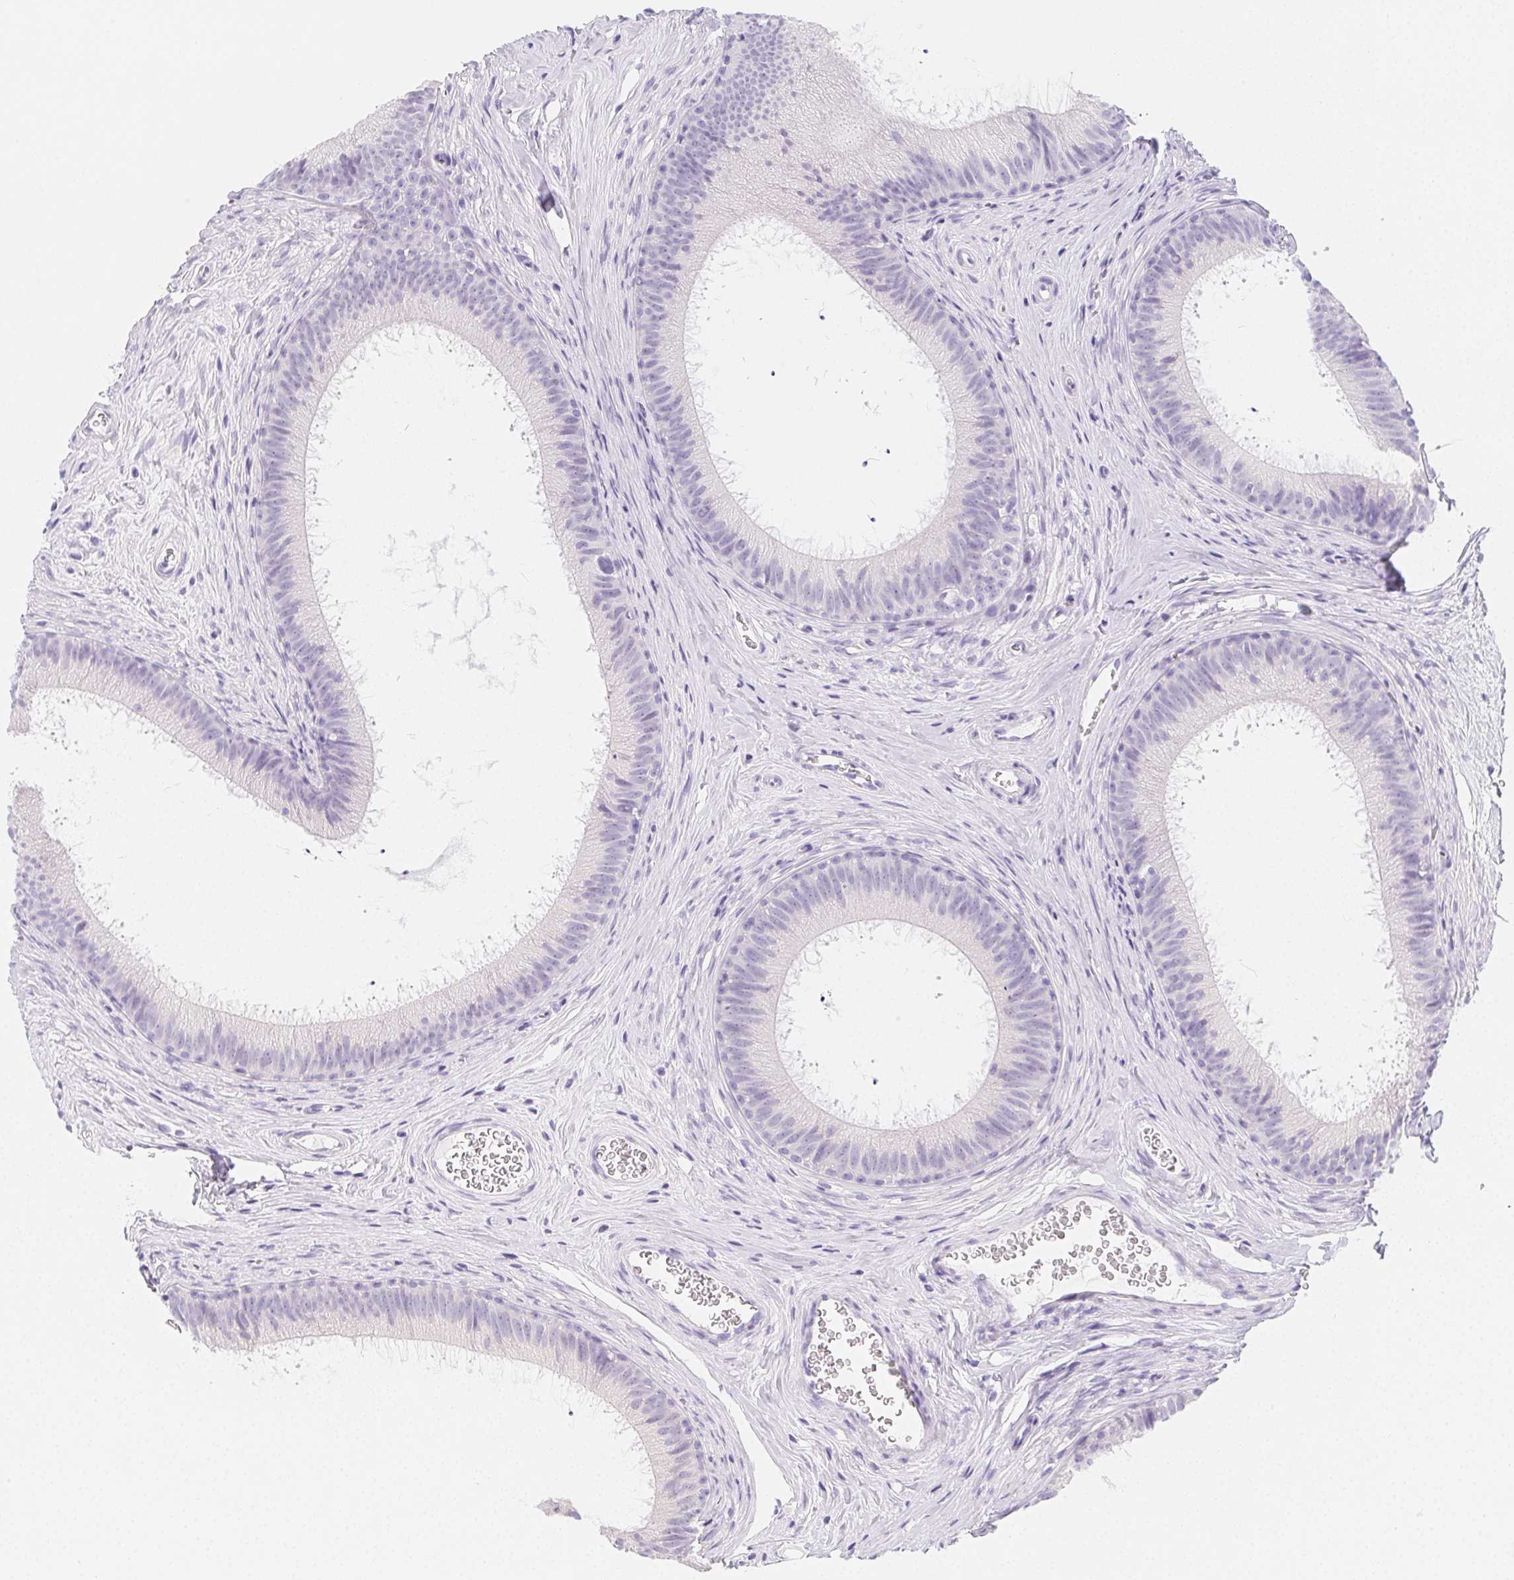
{"staining": {"intensity": "negative", "quantity": "none", "location": "none"}, "tissue": "epididymis", "cell_type": "Glandular cells", "image_type": "normal", "snomed": [{"axis": "morphology", "description": "Normal tissue, NOS"}, {"axis": "topography", "description": "Epididymis"}], "caption": "The micrograph shows no staining of glandular cells in unremarkable epididymis.", "gene": "ZBBX", "patient": {"sex": "male", "age": 24}}